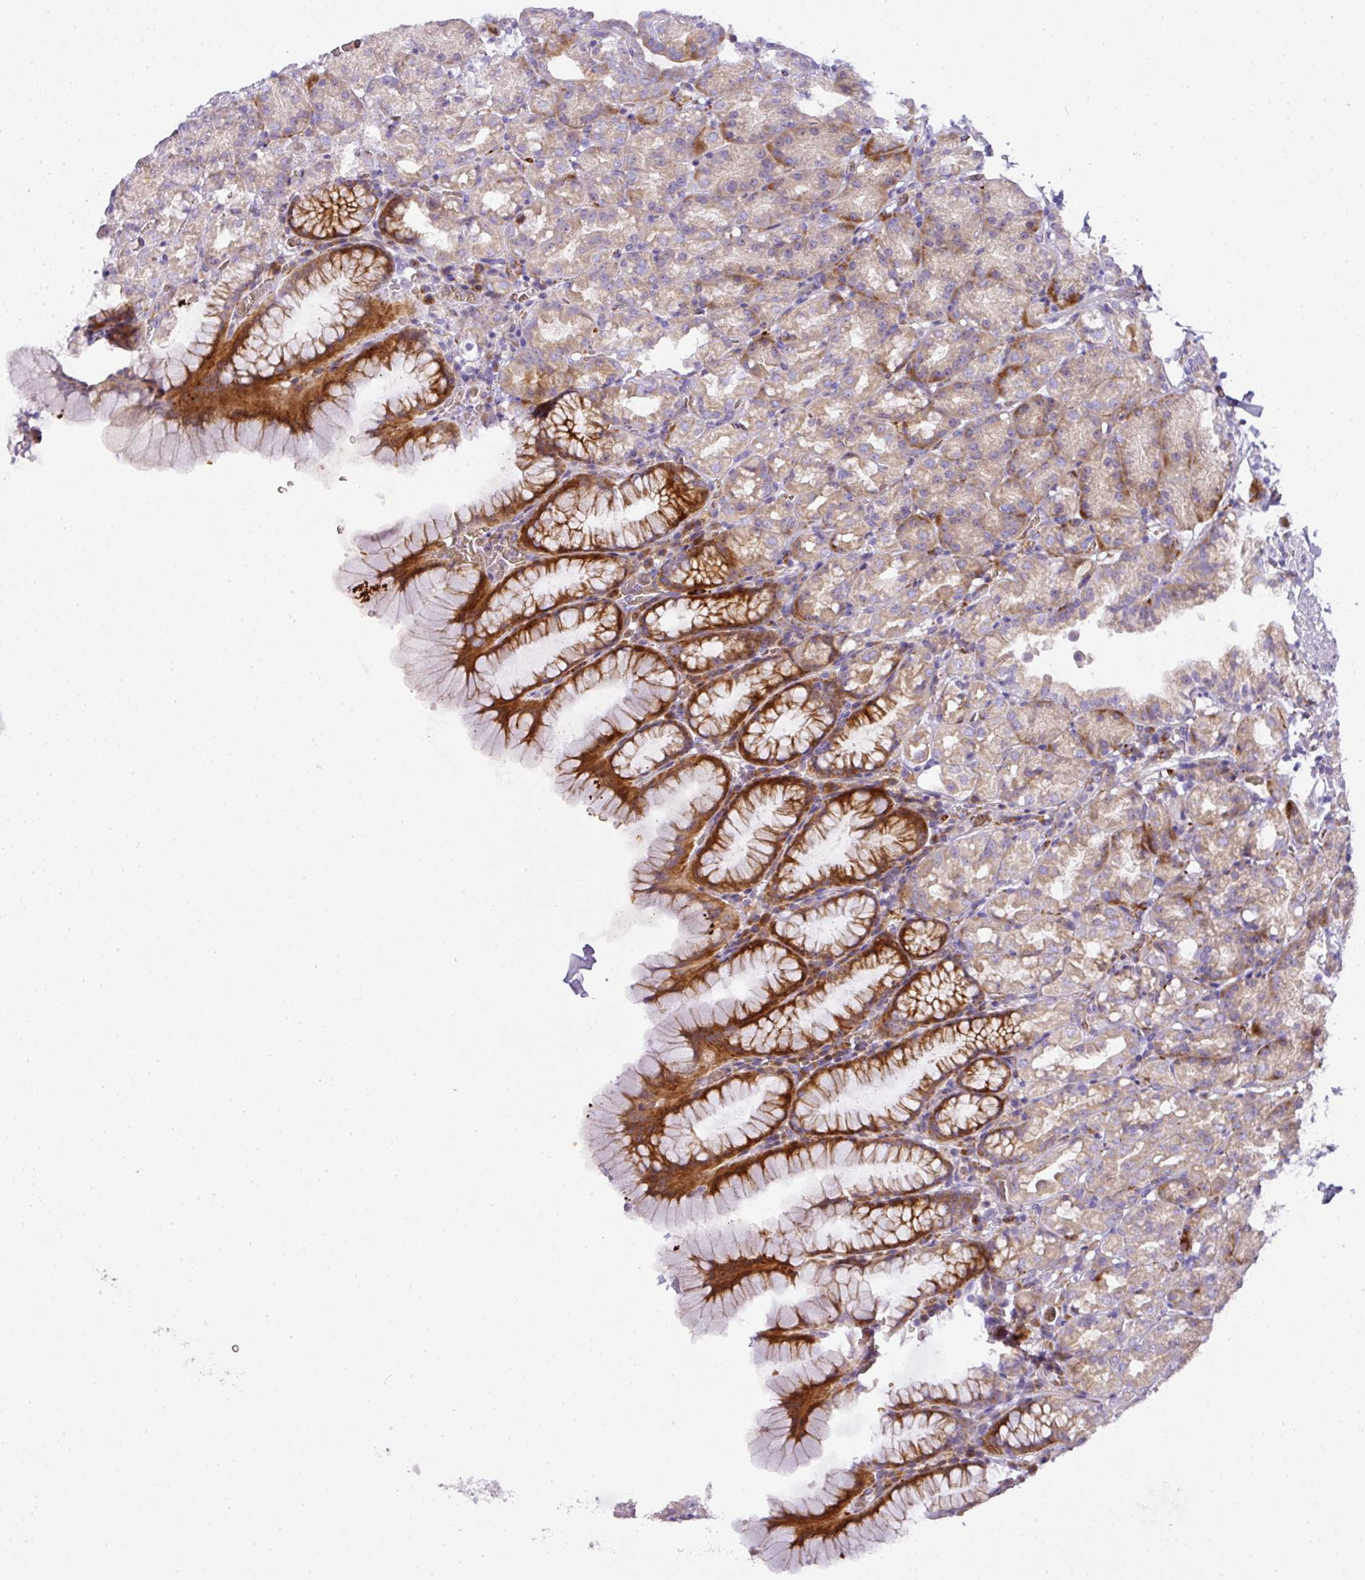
{"staining": {"intensity": "strong", "quantity": "25%-75%", "location": "cytoplasmic/membranous"}, "tissue": "stomach", "cell_type": "Glandular cells", "image_type": "normal", "snomed": [{"axis": "morphology", "description": "Normal tissue, NOS"}, {"axis": "topography", "description": "Stomach, upper"}], "caption": "Stomach stained for a protein displays strong cytoplasmic/membranous positivity in glandular cells. Using DAB (3,3'-diaminobenzidine) (brown) and hematoxylin (blue) stains, captured at high magnification using brightfield microscopy.", "gene": "ATP6V1F", "patient": {"sex": "female", "age": 81}}